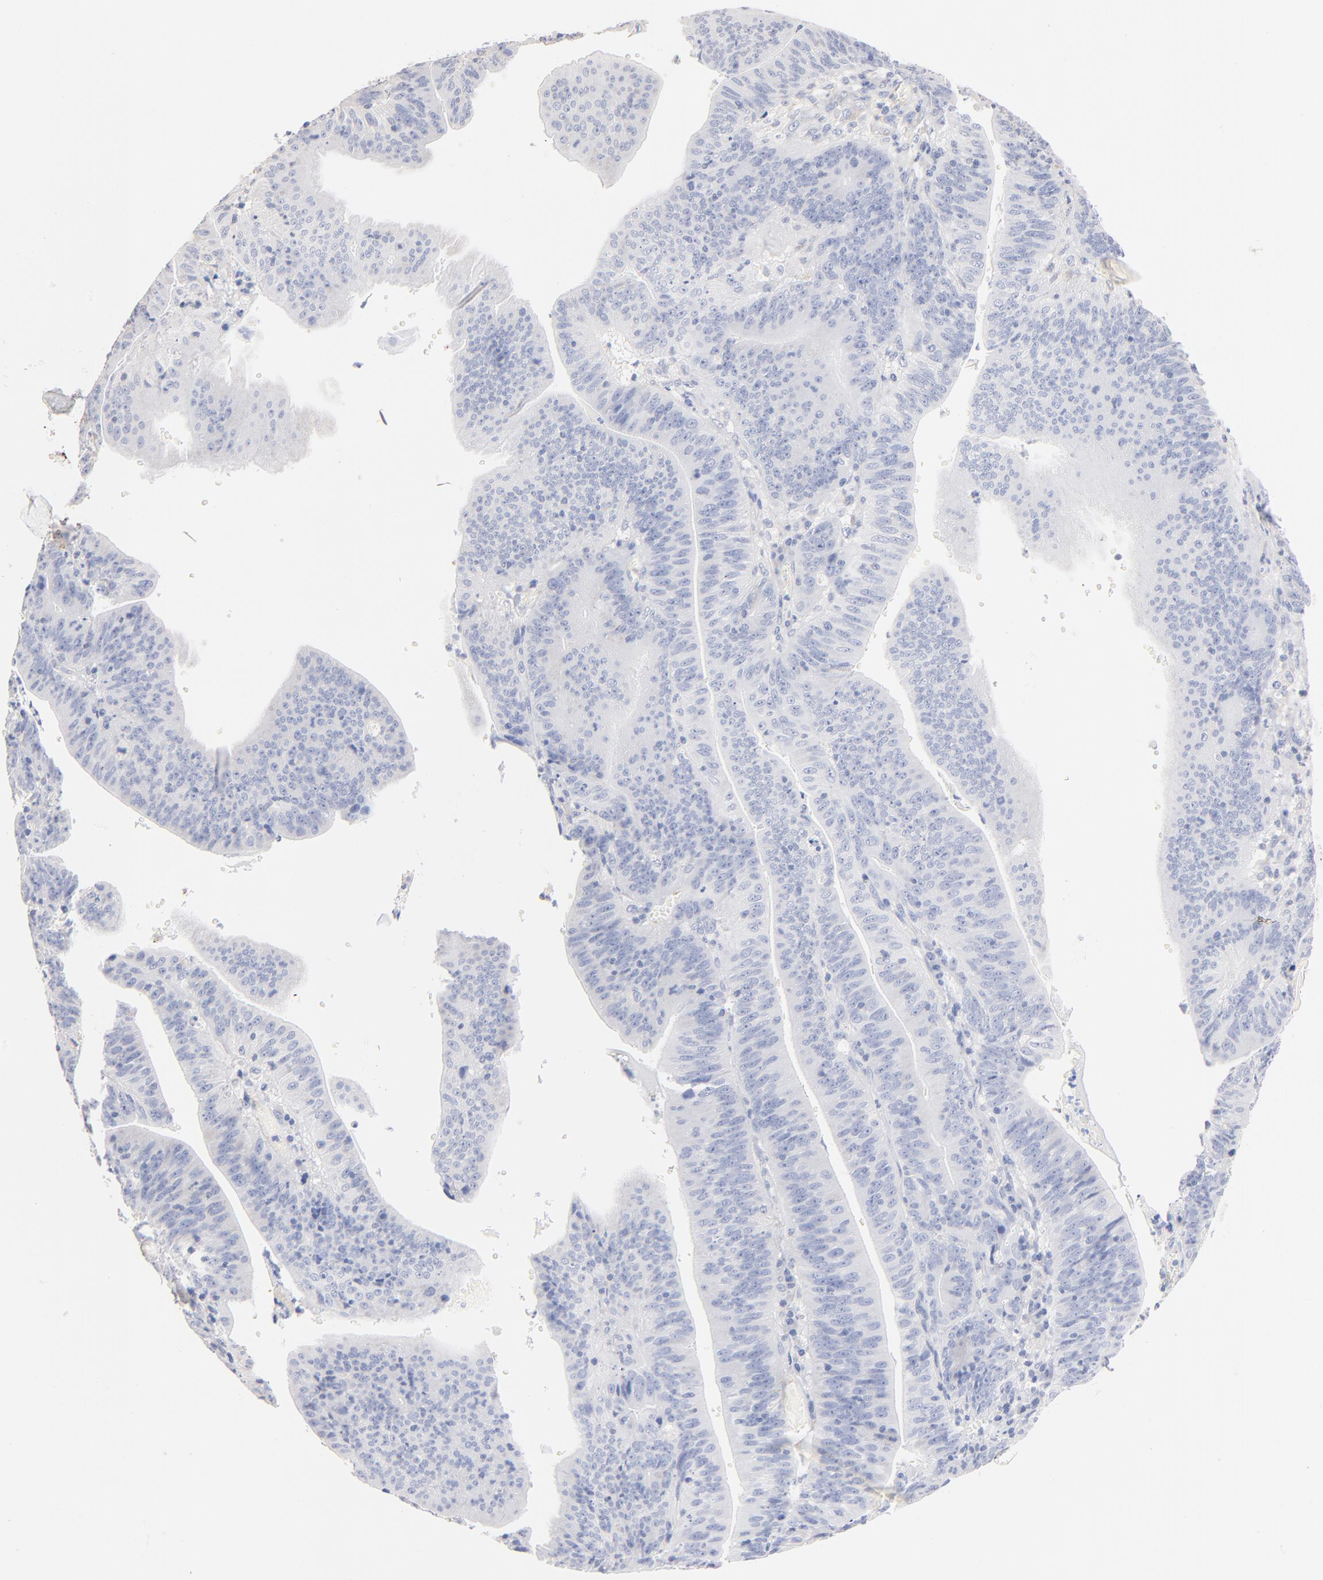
{"staining": {"intensity": "negative", "quantity": "none", "location": "none"}, "tissue": "stomach cancer", "cell_type": "Tumor cells", "image_type": "cancer", "snomed": [{"axis": "morphology", "description": "Adenocarcinoma, NOS"}, {"axis": "topography", "description": "Stomach, lower"}], "caption": "Tumor cells show no significant staining in stomach adenocarcinoma.", "gene": "ITGA8", "patient": {"sex": "female", "age": 86}}